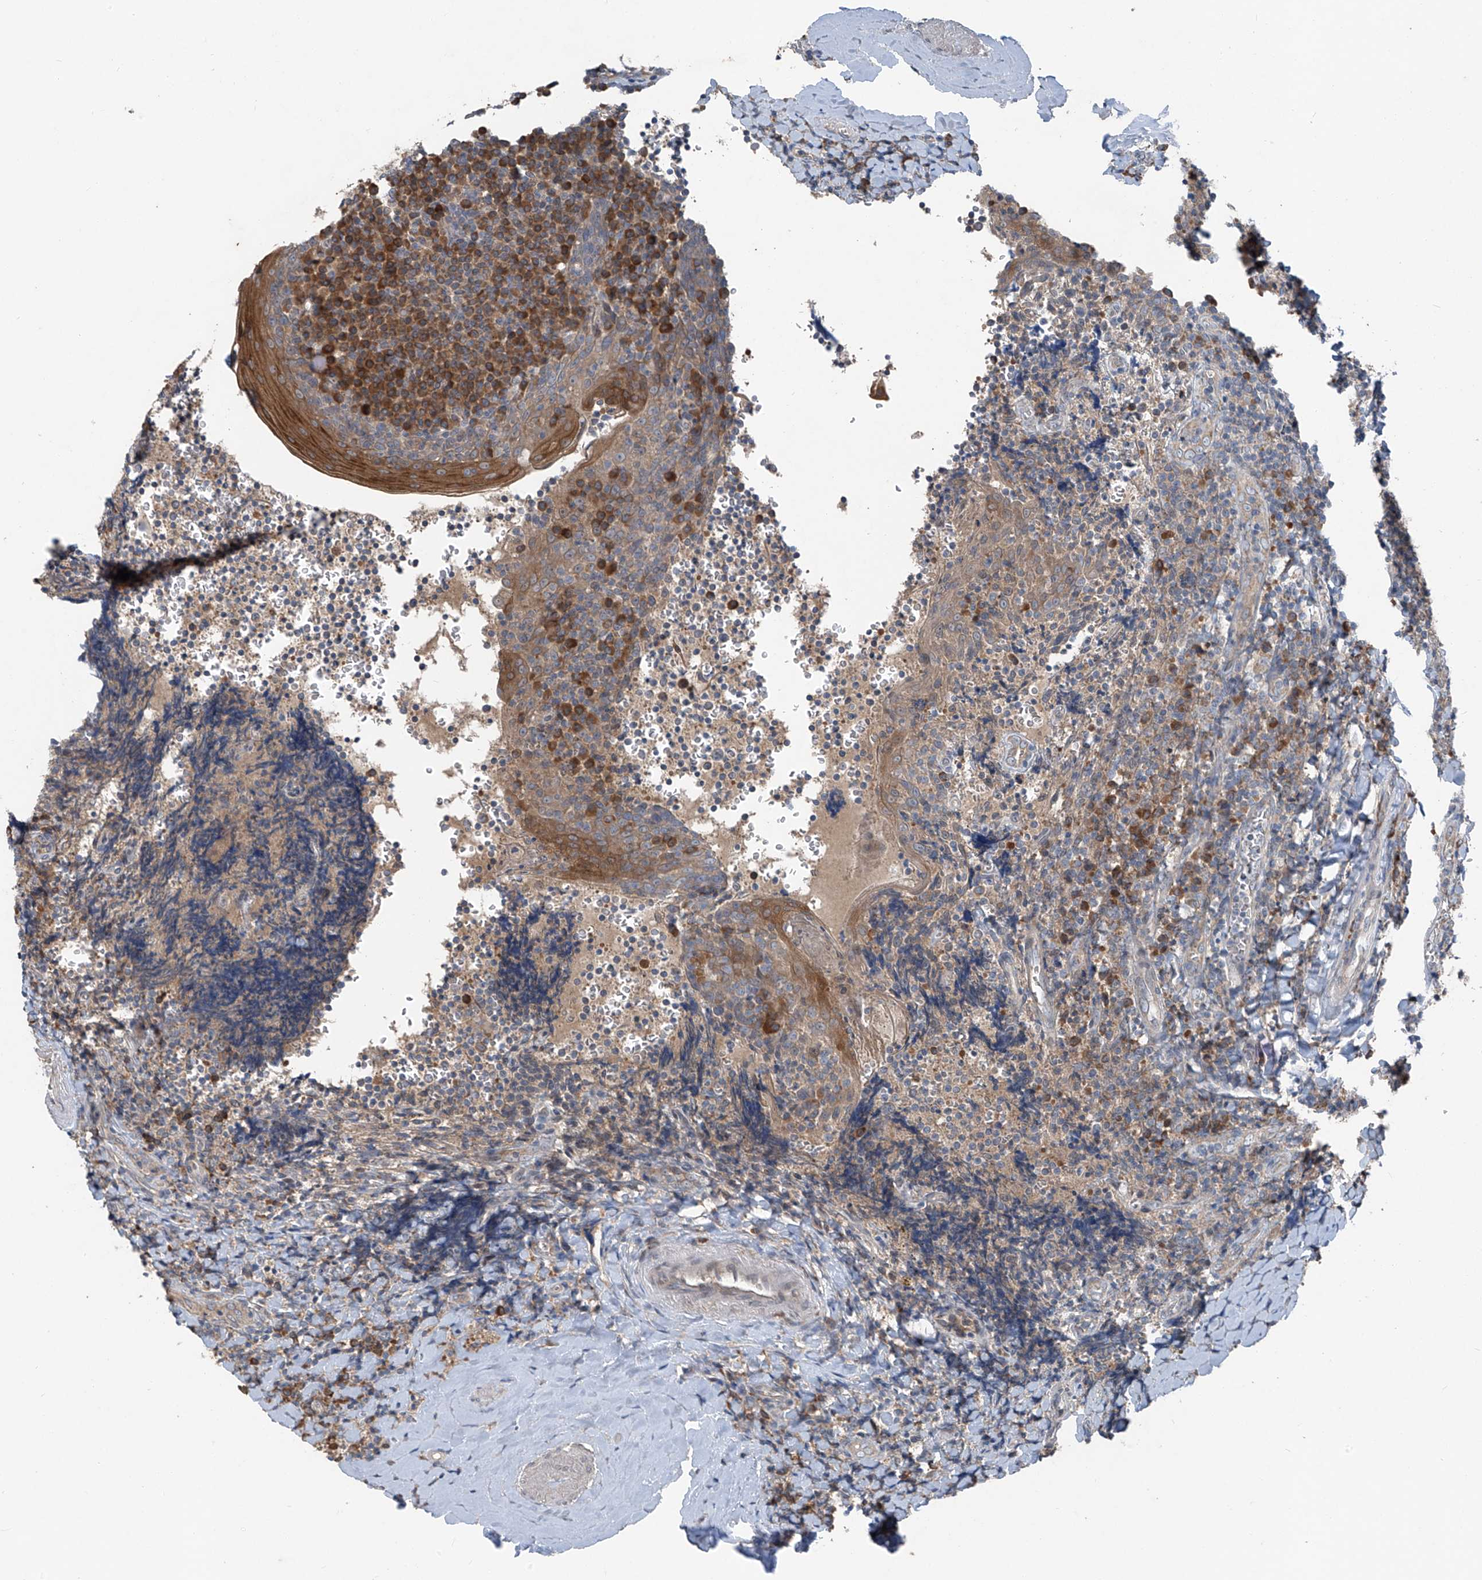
{"staining": {"intensity": "negative", "quantity": "none", "location": "none"}, "tissue": "tonsil", "cell_type": "Germinal center cells", "image_type": "normal", "snomed": [{"axis": "morphology", "description": "Normal tissue, NOS"}, {"axis": "topography", "description": "Tonsil"}], "caption": "Micrograph shows no significant protein staining in germinal center cells of benign tonsil.", "gene": "FOXRED2", "patient": {"sex": "male", "age": 27}}